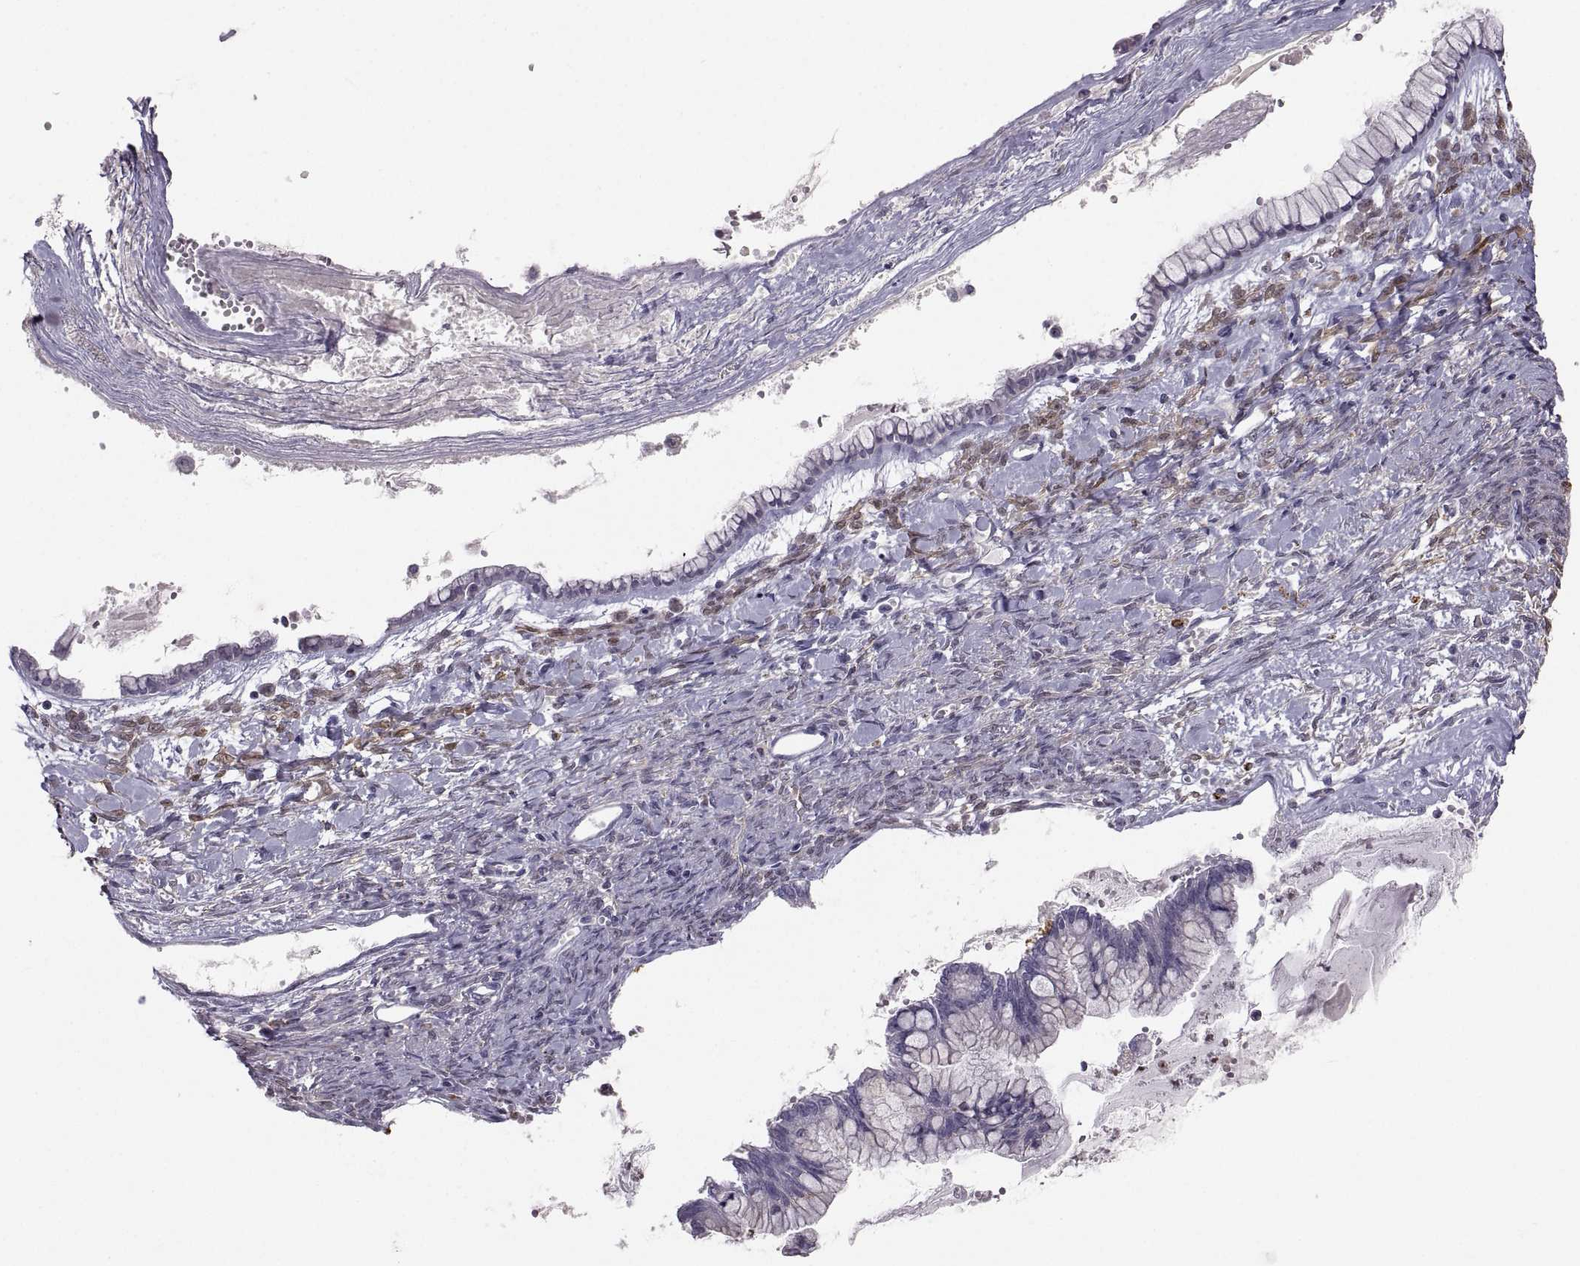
{"staining": {"intensity": "negative", "quantity": "none", "location": "none"}, "tissue": "ovarian cancer", "cell_type": "Tumor cells", "image_type": "cancer", "snomed": [{"axis": "morphology", "description": "Cystadenocarcinoma, mucinous, NOS"}, {"axis": "topography", "description": "Ovary"}], "caption": "Tumor cells show no significant protein staining in ovarian cancer (mucinous cystadenocarcinoma). (IHC, brightfield microscopy, high magnification).", "gene": "PGM5", "patient": {"sex": "female", "age": 67}}